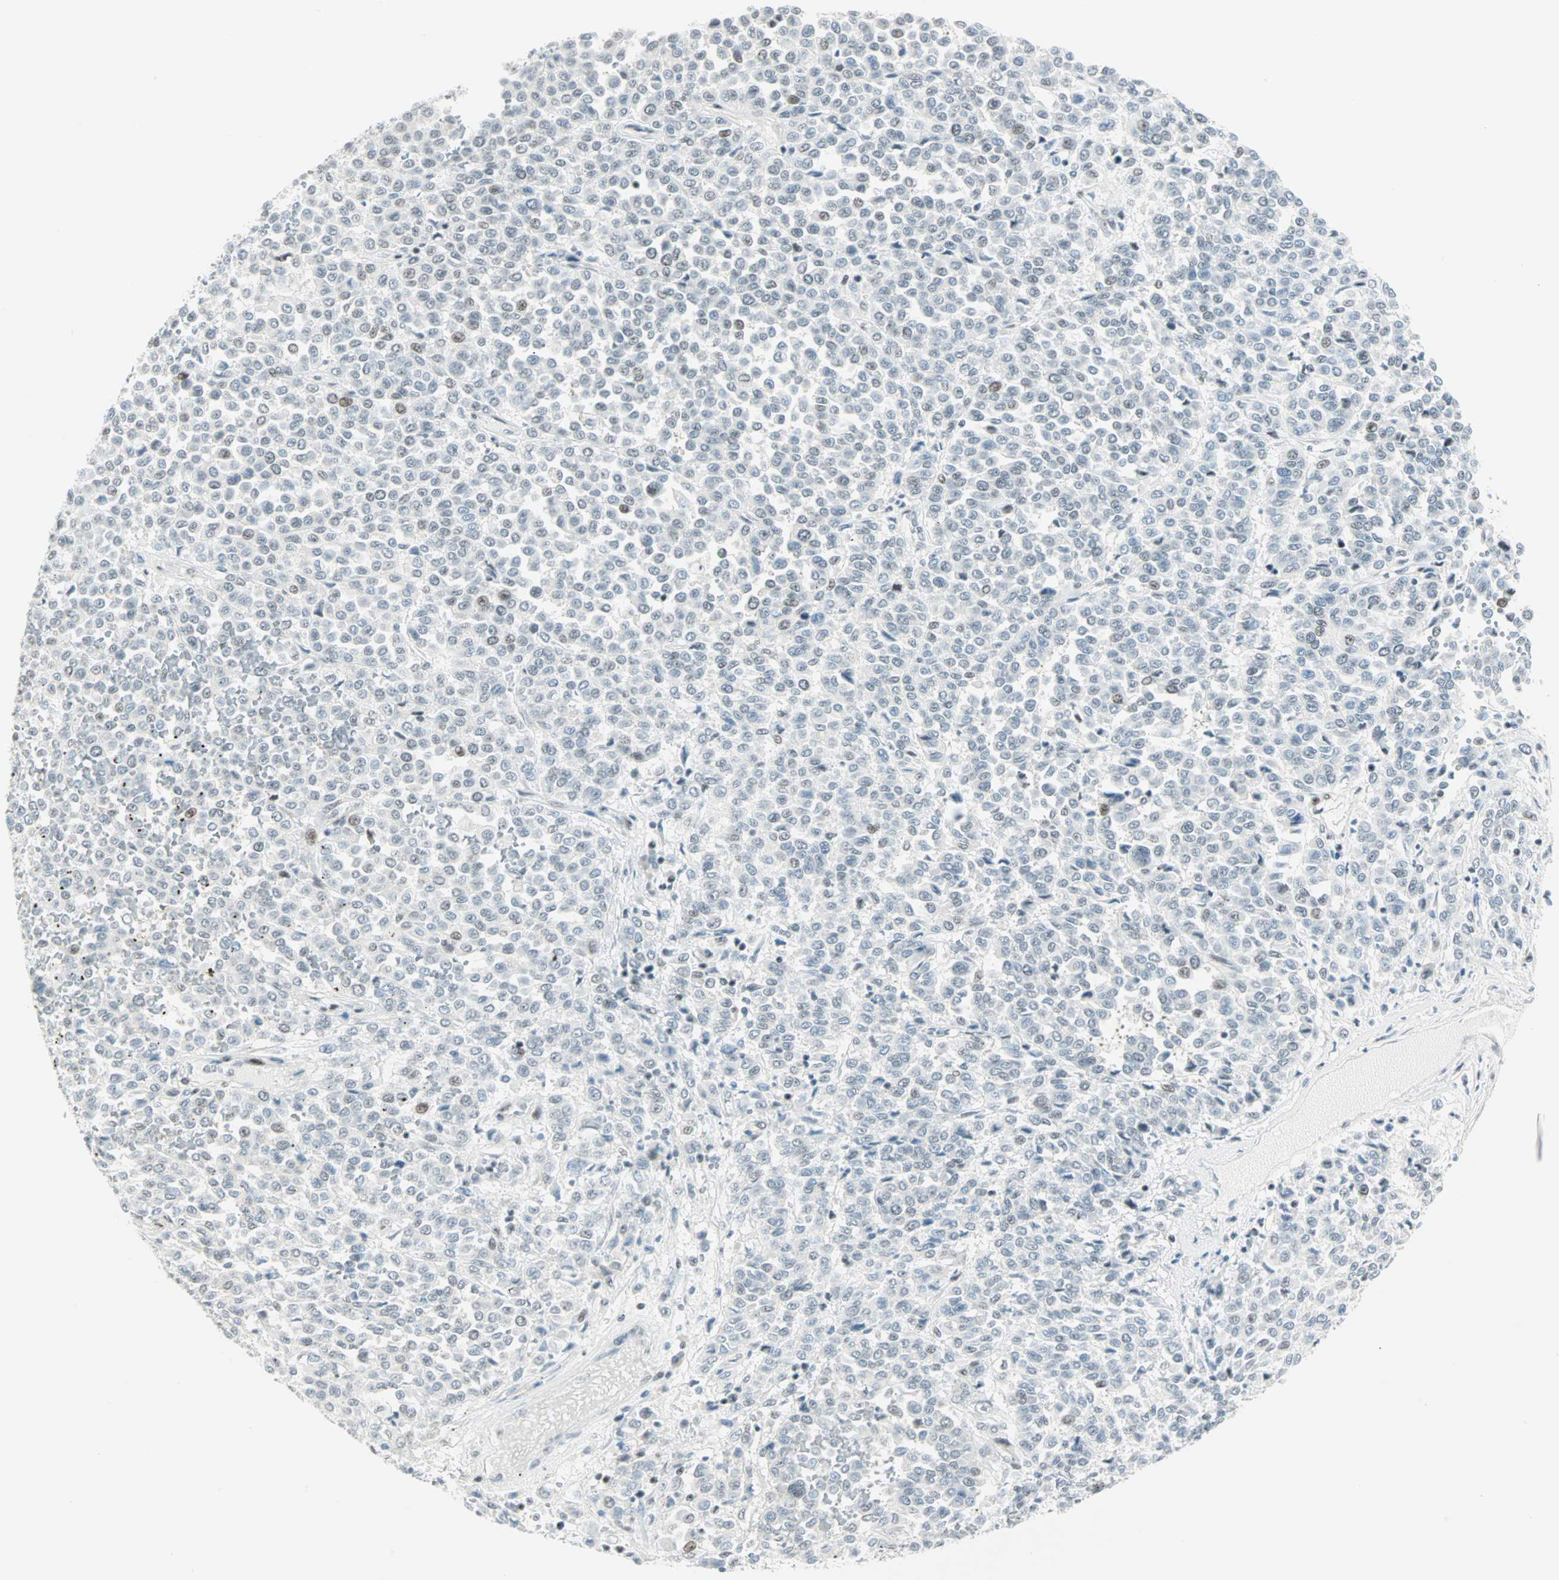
{"staining": {"intensity": "negative", "quantity": "none", "location": "none"}, "tissue": "melanoma", "cell_type": "Tumor cells", "image_type": "cancer", "snomed": [{"axis": "morphology", "description": "Malignant melanoma, Metastatic site"}, {"axis": "topography", "description": "Pancreas"}], "caption": "Tumor cells show no significant protein staining in malignant melanoma (metastatic site). (DAB immunohistochemistry (IHC) with hematoxylin counter stain).", "gene": "PKNOX1", "patient": {"sex": "female", "age": 30}}